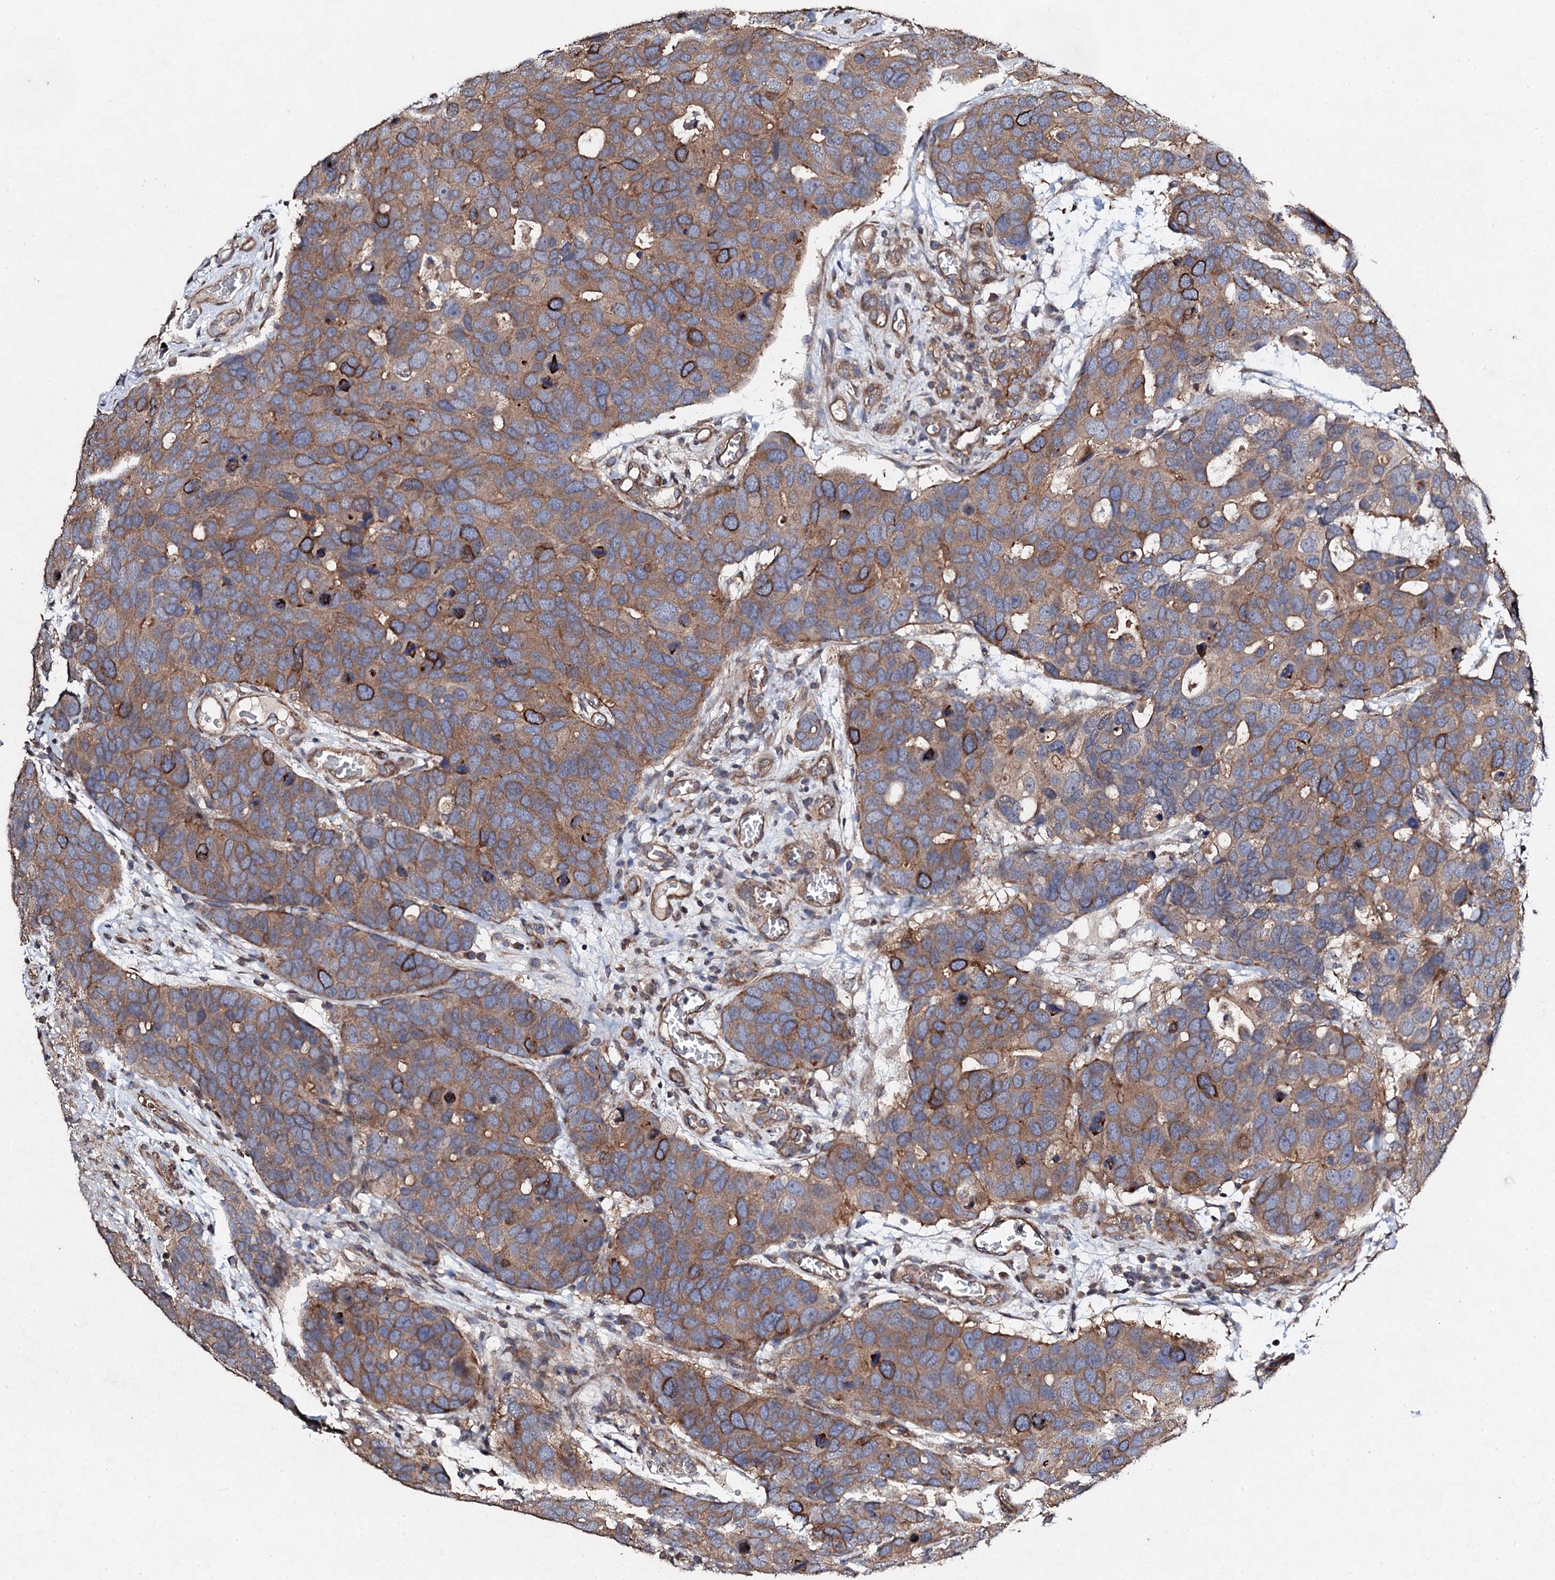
{"staining": {"intensity": "moderate", "quantity": ">75%", "location": "cytoplasmic/membranous"}, "tissue": "breast cancer", "cell_type": "Tumor cells", "image_type": "cancer", "snomed": [{"axis": "morphology", "description": "Duct carcinoma"}, {"axis": "topography", "description": "Breast"}], "caption": "Protein staining by immunohistochemistry (IHC) demonstrates moderate cytoplasmic/membranous expression in approximately >75% of tumor cells in breast invasive ductal carcinoma.", "gene": "MOCOS", "patient": {"sex": "female", "age": 83}}